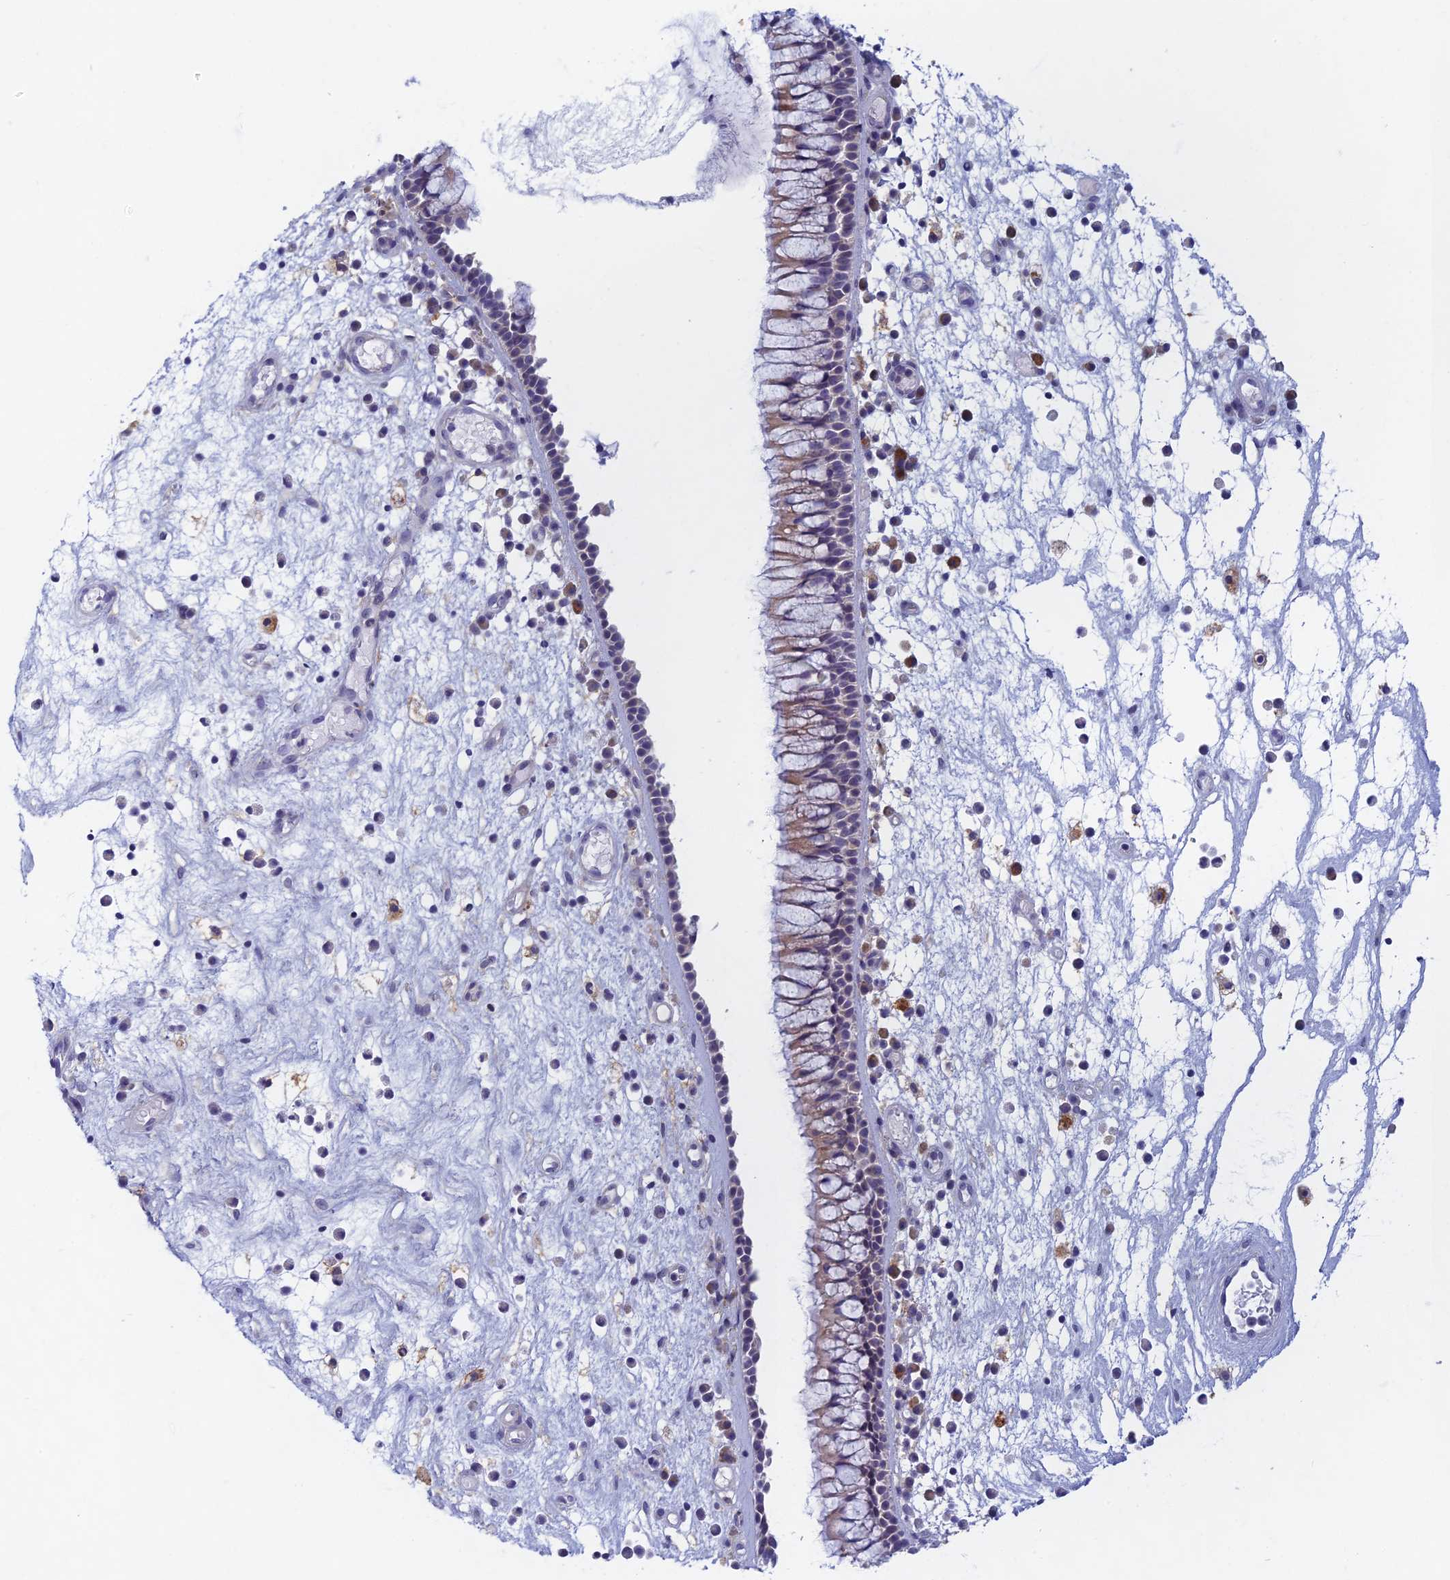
{"staining": {"intensity": "weak", "quantity": "<25%", "location": "cytoplasmic/membranous"}, "tissue": "nasopharynx", "cell_type": "Respiratory epithelial cells", "image_type": "normal", "snomed": [{"axis": "morphology", "description": "Normal tissue, NOS"}, {"axis": "morphology", "description": "Inflammation, NOS"}, {"axis": "morphology", "description": "Malignant melanoma, Metastatic site"}, {"axis": "topography", "description": "Nasopharynx"}], "caption": "Immunohistochemistry photomicrograph of normal human nasopharynx stained for a protein (brown), which demonstrates no expression in respiratory epithelial cells. (Brightfield microscopy of DAB (3,3'-diaminobenzidine) immunohistochemistry (IHC) at high magnification).", "gene": "DDX51", "patient": {"sex": "male", "age": 70}}